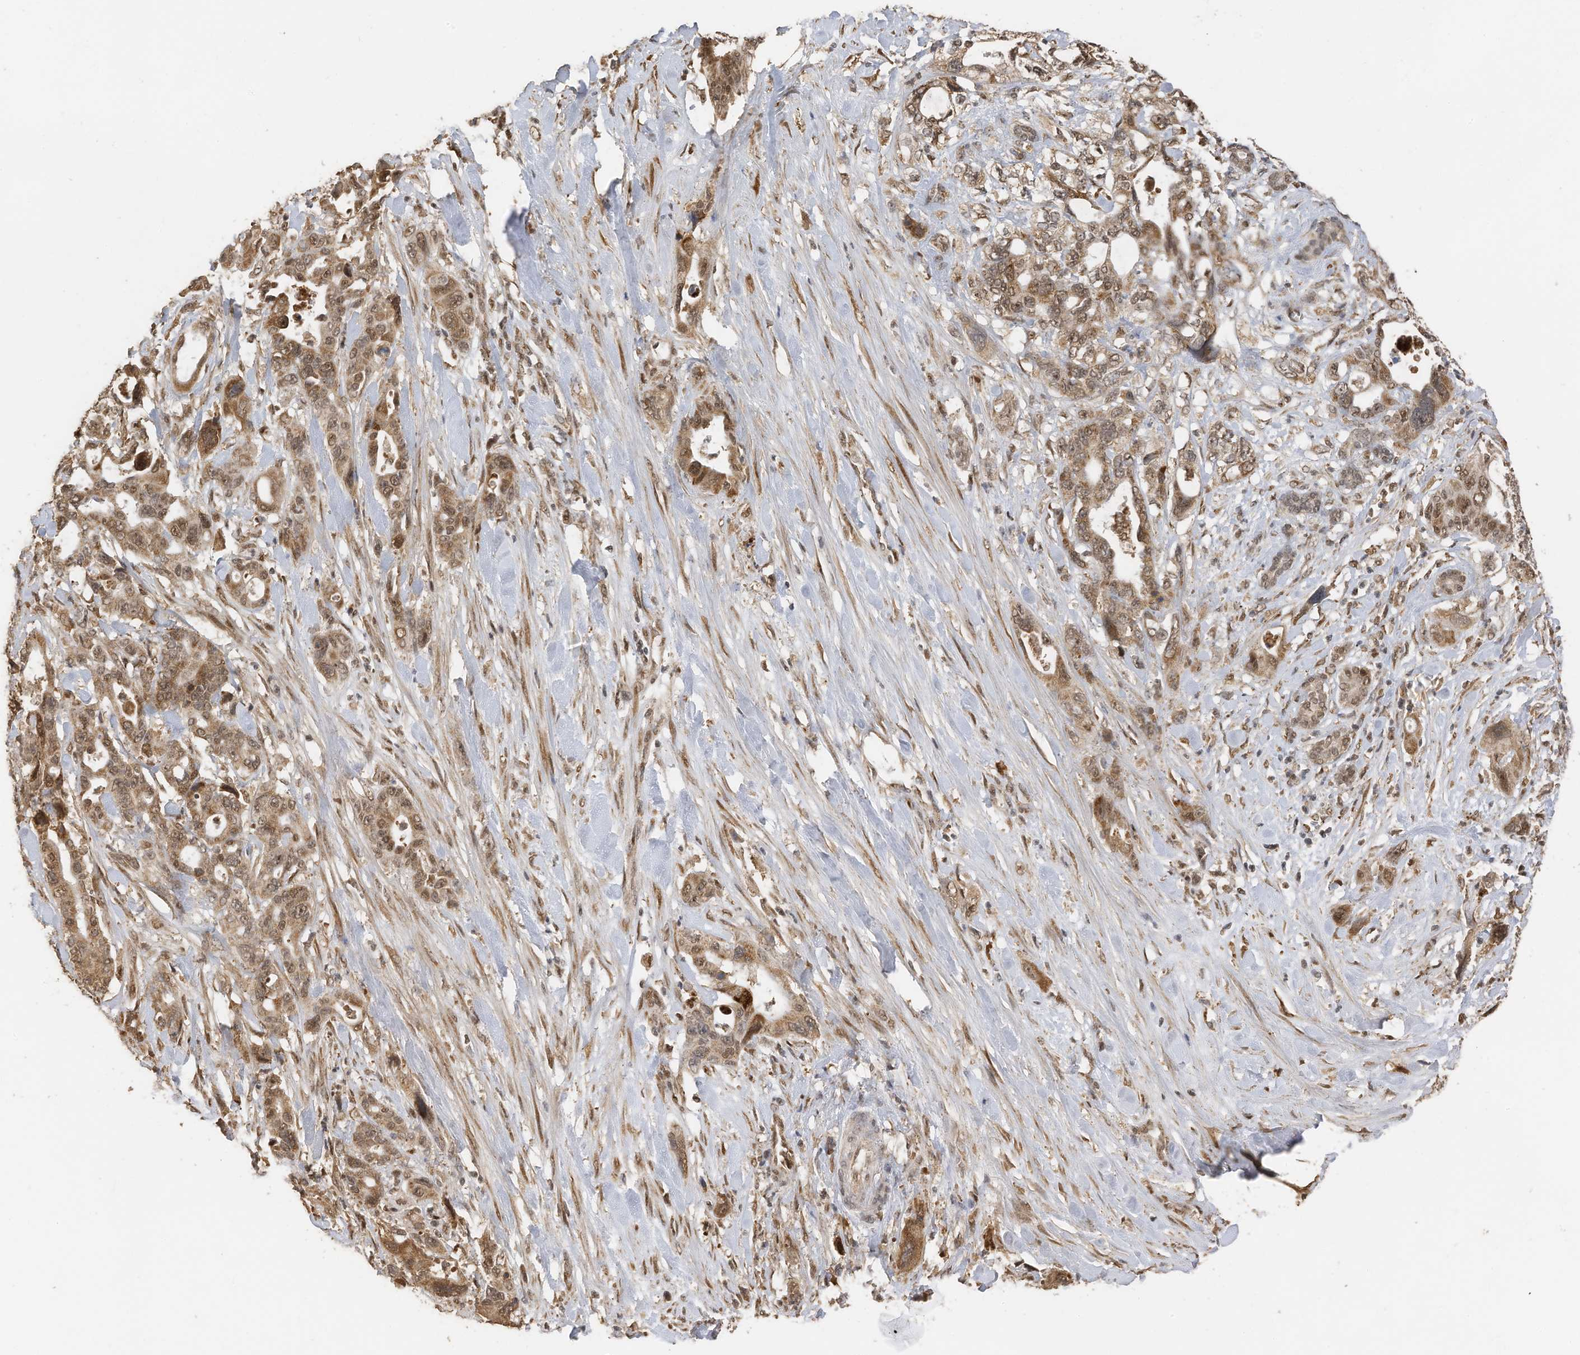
{"staining": {"intensity": "moderate", "quantity": ">75%", "location": "cytoplasmic/membranous,nuclear"}, "tissue": "pancreatic cancer", "cell_type": "Tumor cells", "image_type": "cancer", "snomed": [{"axis": "morphology", "description": "Adenocarcinoma, NOS"}, {"axis": "topography", "description": "Pancreas"}], "caption": "Moderate cytoplasmic/membranous and nuclear expression for a protein is seen in approximately >75% of tumor cells of pancreatic adenocarcinoma using immunohistochemistry (IHC).", "gene": "ERLEC1", "patient": {"sex": "male", "age": 46}}